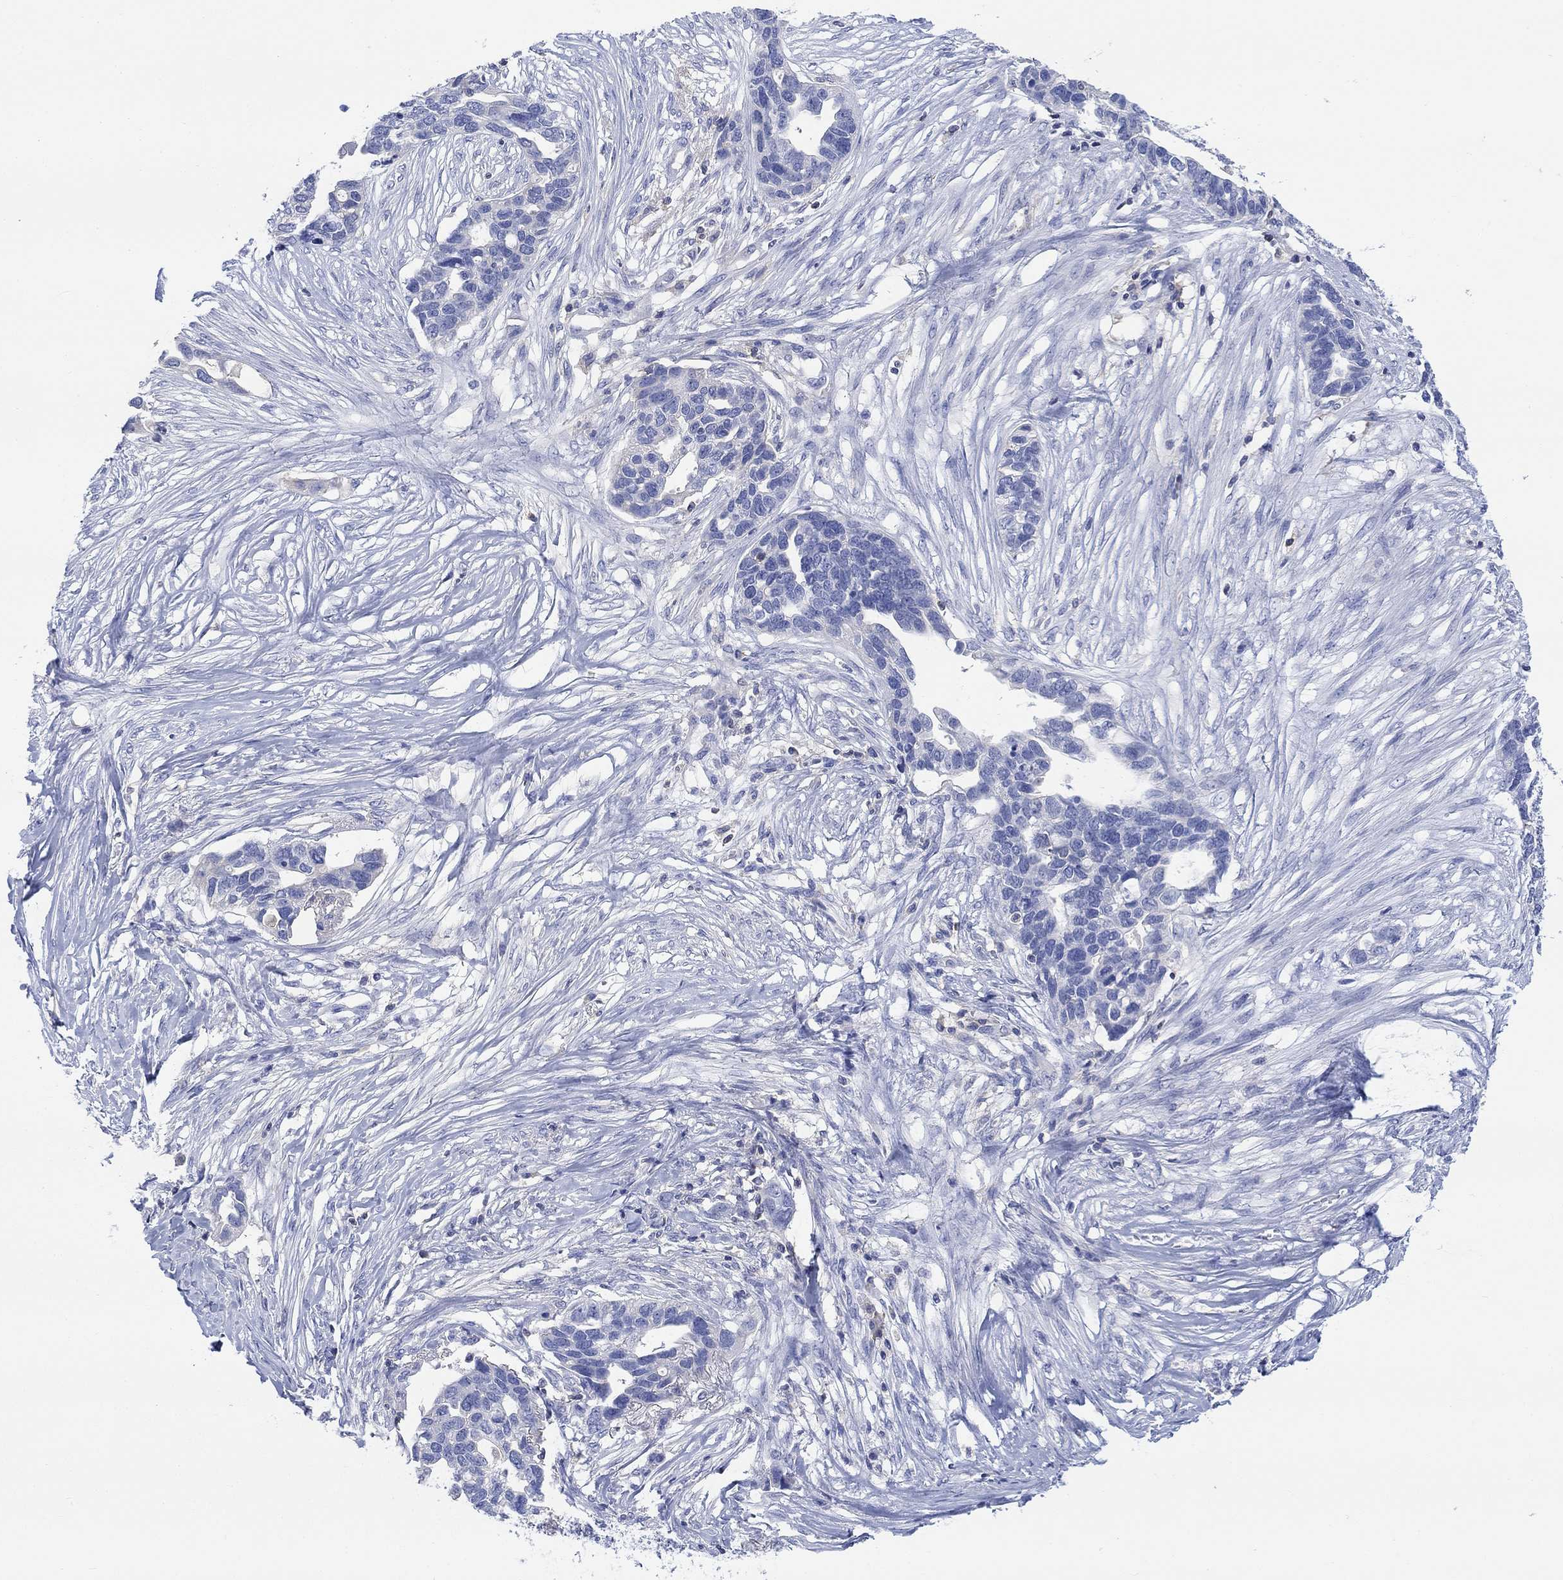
{"staining": {"intensity": "negative", "quantity": "none", "location": "none"}, "tissue": "ovarian cancer", "cell_type": "Tumor cells", "image_type": "cancer", "snomed": [{"axis": "morphology", "description": "Cystadenocarcinoma, serous, NOS"}, {"axis": "topography", "description": "Ovary"}], "caption": "Immunohistochemistry (IHC) of human serous cystadenocarcinoma (ovarian) exhibits no expression in tumor cells.", "gene": "GCM1", "patient": {"sex": "female", "age": 54}}